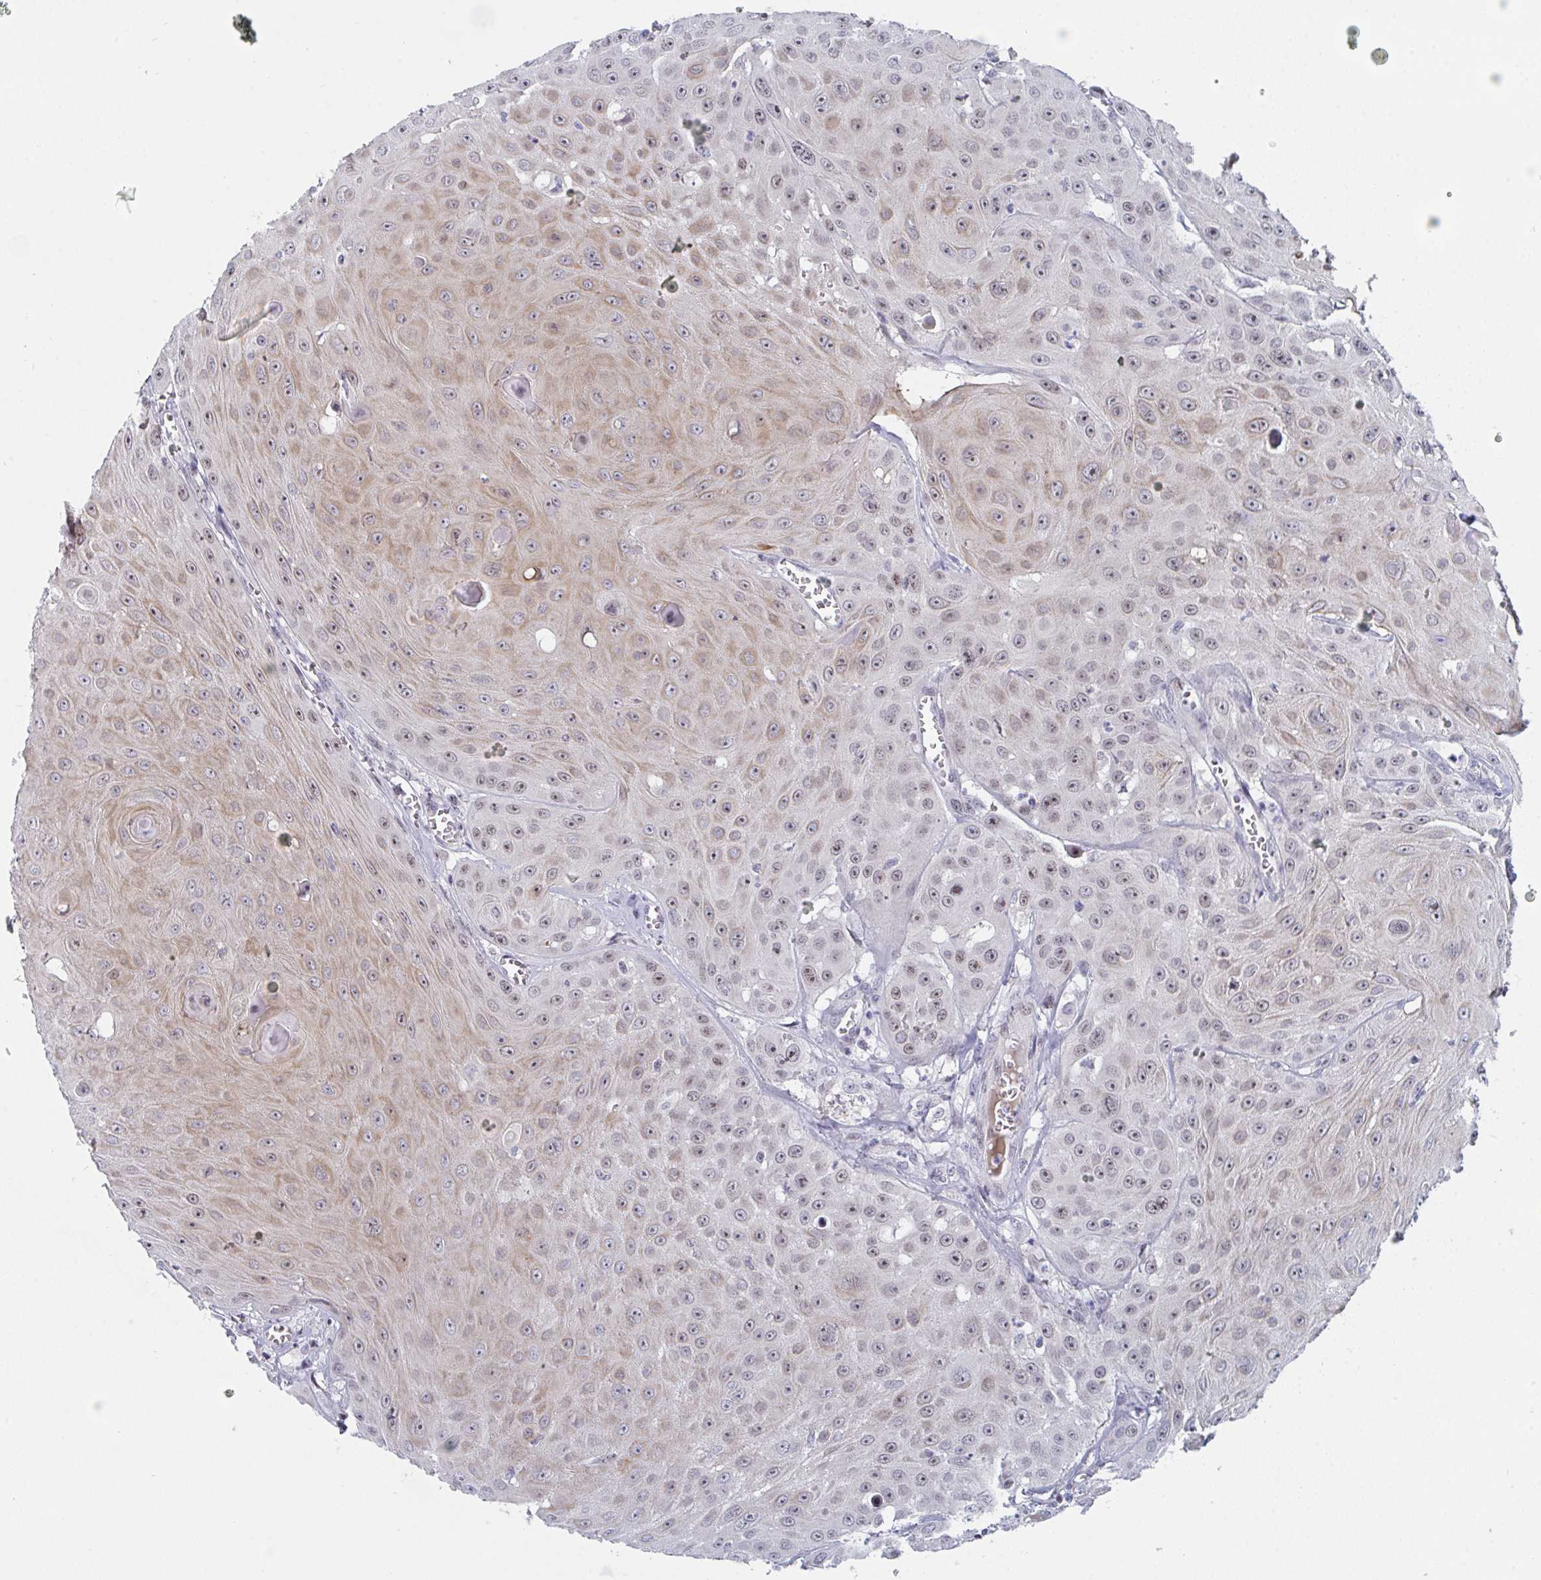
{"staining": {"intensity": "moderate", "quantity": ">75%", "location": "cytoplasmic/membranous,nuclear"}, "tissue": "head and neck cancer", "cell_type": "Tumor cells", "image_type": "cancer", "snomed": [{"axis": "morphology", "description": "Squamous cell carcinoma, NOS"}, {"axis": "topography", "description": "Oral tissue"}, {"axis": "topography", "description": "Head-Neck"}], "caption": "An image showing moderate cytoplasmic/membranous and nuclear expression in about >75% of tumor cells in head and neck cancer, as visualized by brown immunohistochemical staining.", "gene": "CENPT", "patient": {"sex": "male", "age": 81}}